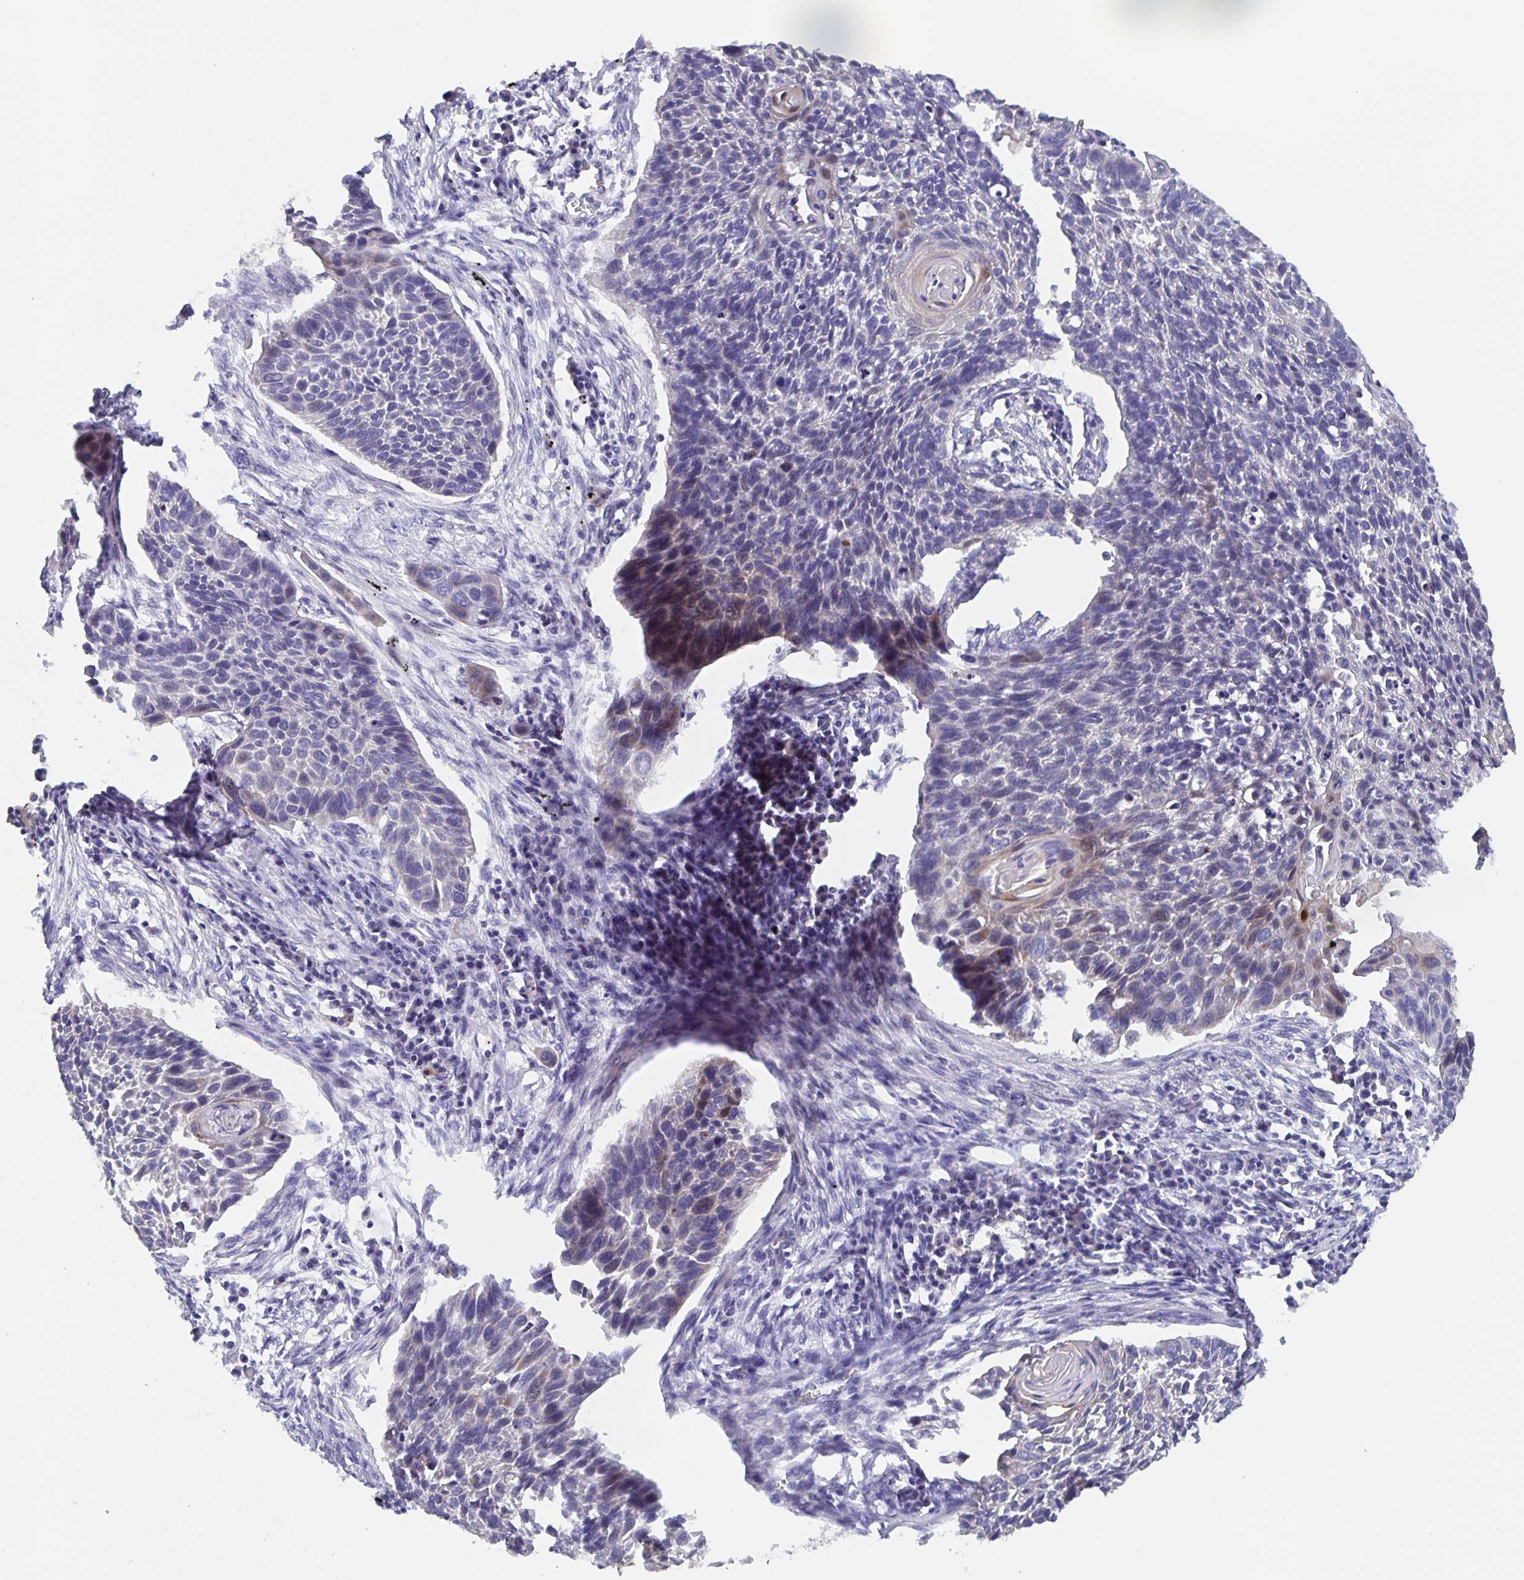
{"staining": {"intensity": "negative", "quantity": "none", "location": "none"}, "tissue": "lung cancer", "cell_type": "Tumor cells", "image_type": "cancer", "snomed": [{"axis": "morphology", "description": "Squamous cell carcinoma, NOS"}, {"axis": "topography", "description": "Lung"}], "caption": "Immunohistochemistry photomicrograph of human lung squamous cell carcinoma stained for a protein (brown), which reveals no expression in tumor cells. (DAB immunohistochemistry (IHC) visualized using brightfield microscopy, high magnification).", "gene": "CDC42BPG", "patient": {"sex": "male", "age": 78}}